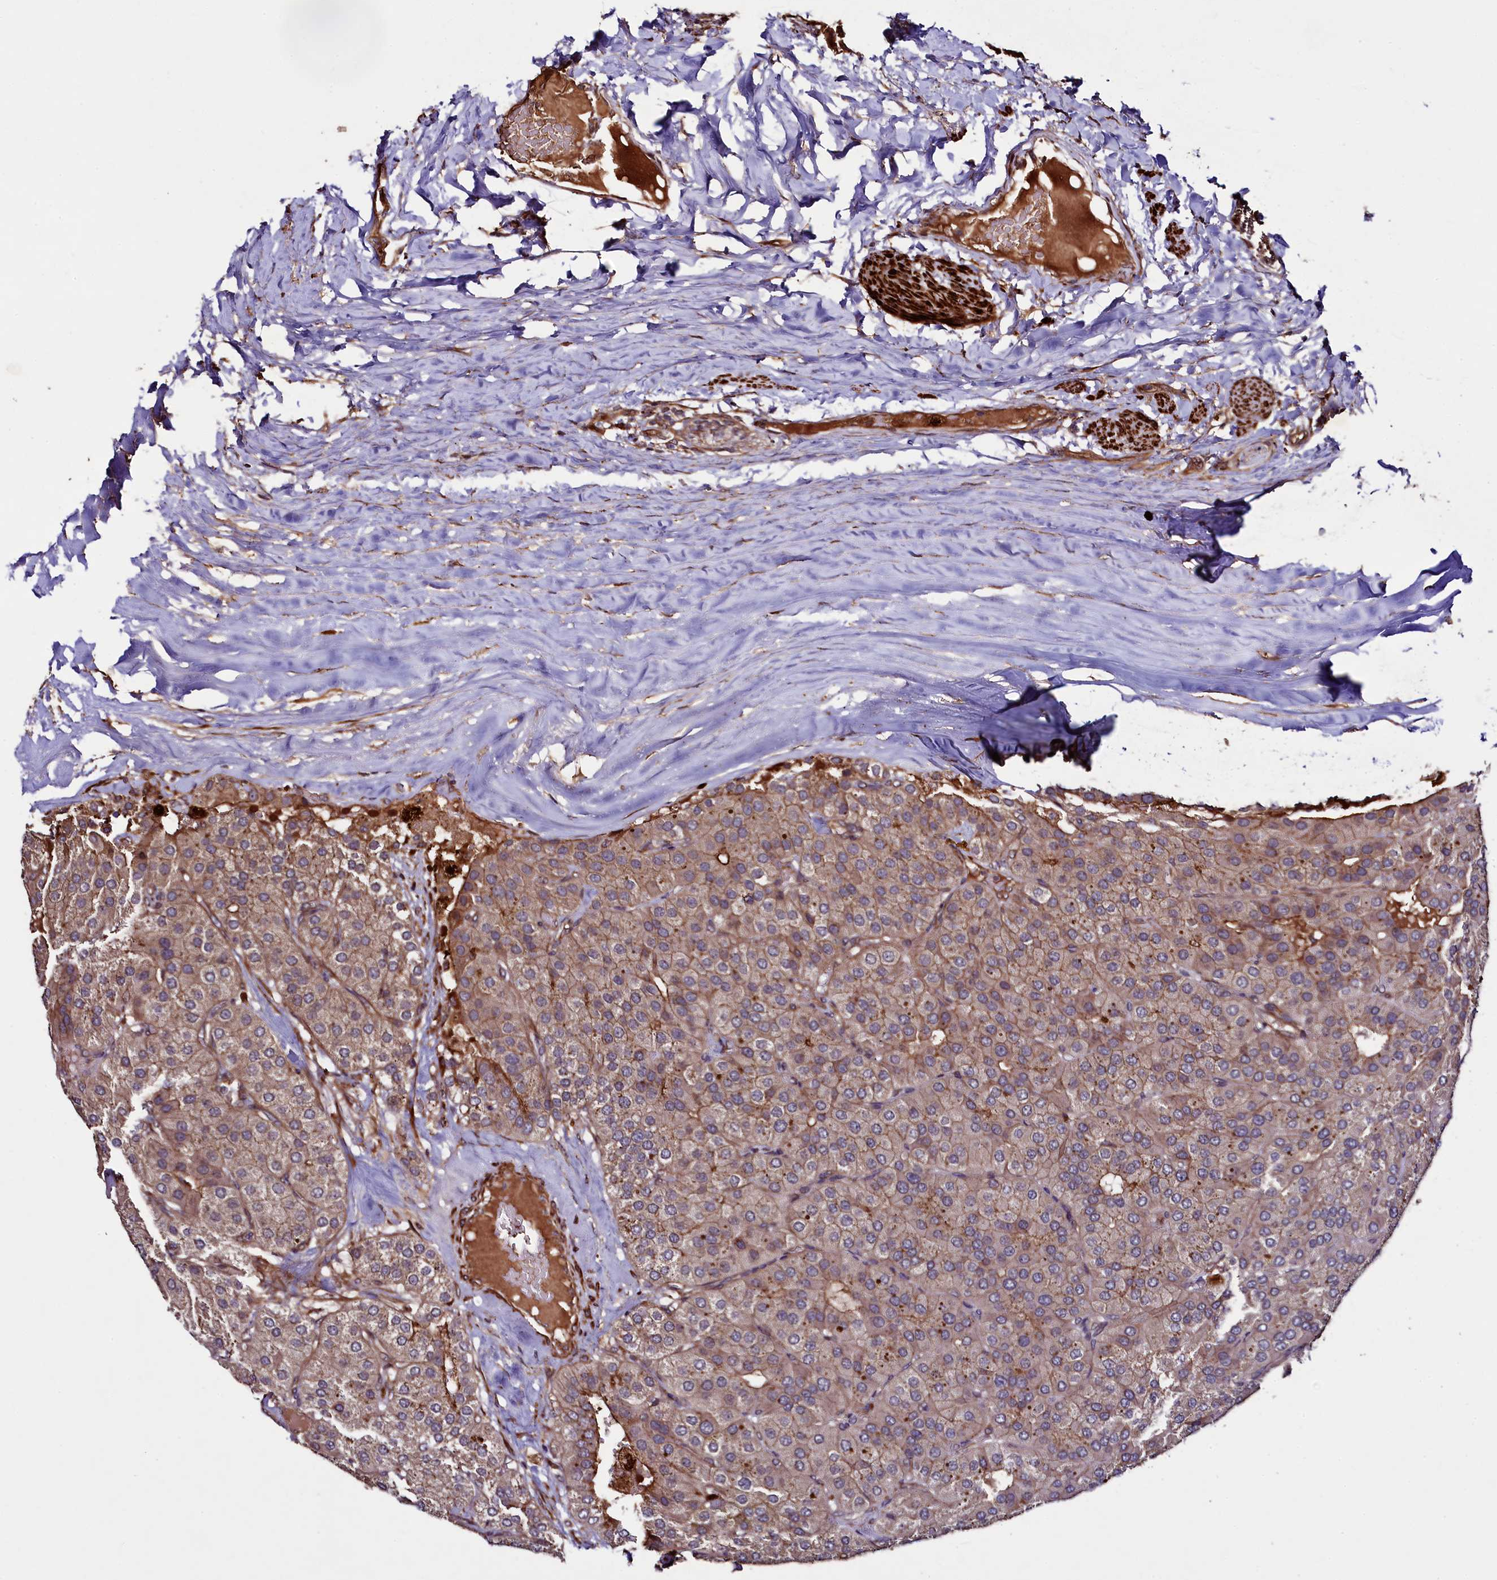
{"staining": {"intensity": "weak", "quantity": ">75%", "location": "cytoplasmic/membranous"}, "tissue": "parathyroid gland", "cell_type": "Glandular cells", "image_type": "normal", "snomed": [{"axis": "morphology", "description": "Normal tissue, NOS"}, {"axis": "morphology", "description": "Adenoma, NOS"}, {"axis": "topography", "description": "Parathyroid gland"}], "caption": "High-magnification brightfield microscopy of benign parathyroid gland stained with DAB (3,3'-diaminobenzidine) (brown) and counterstained with hematoxylin (blue). glandular cells exhibit weak cytoplasmic/membranous expression is appreciated in approximately>75% of cells. (DAB (3,3'-diaminobenzidine) IHC with brightfield microscopy, high magnification).", "gene": "CCDC102A", "patient": {"sex": "female", "age": 86}}